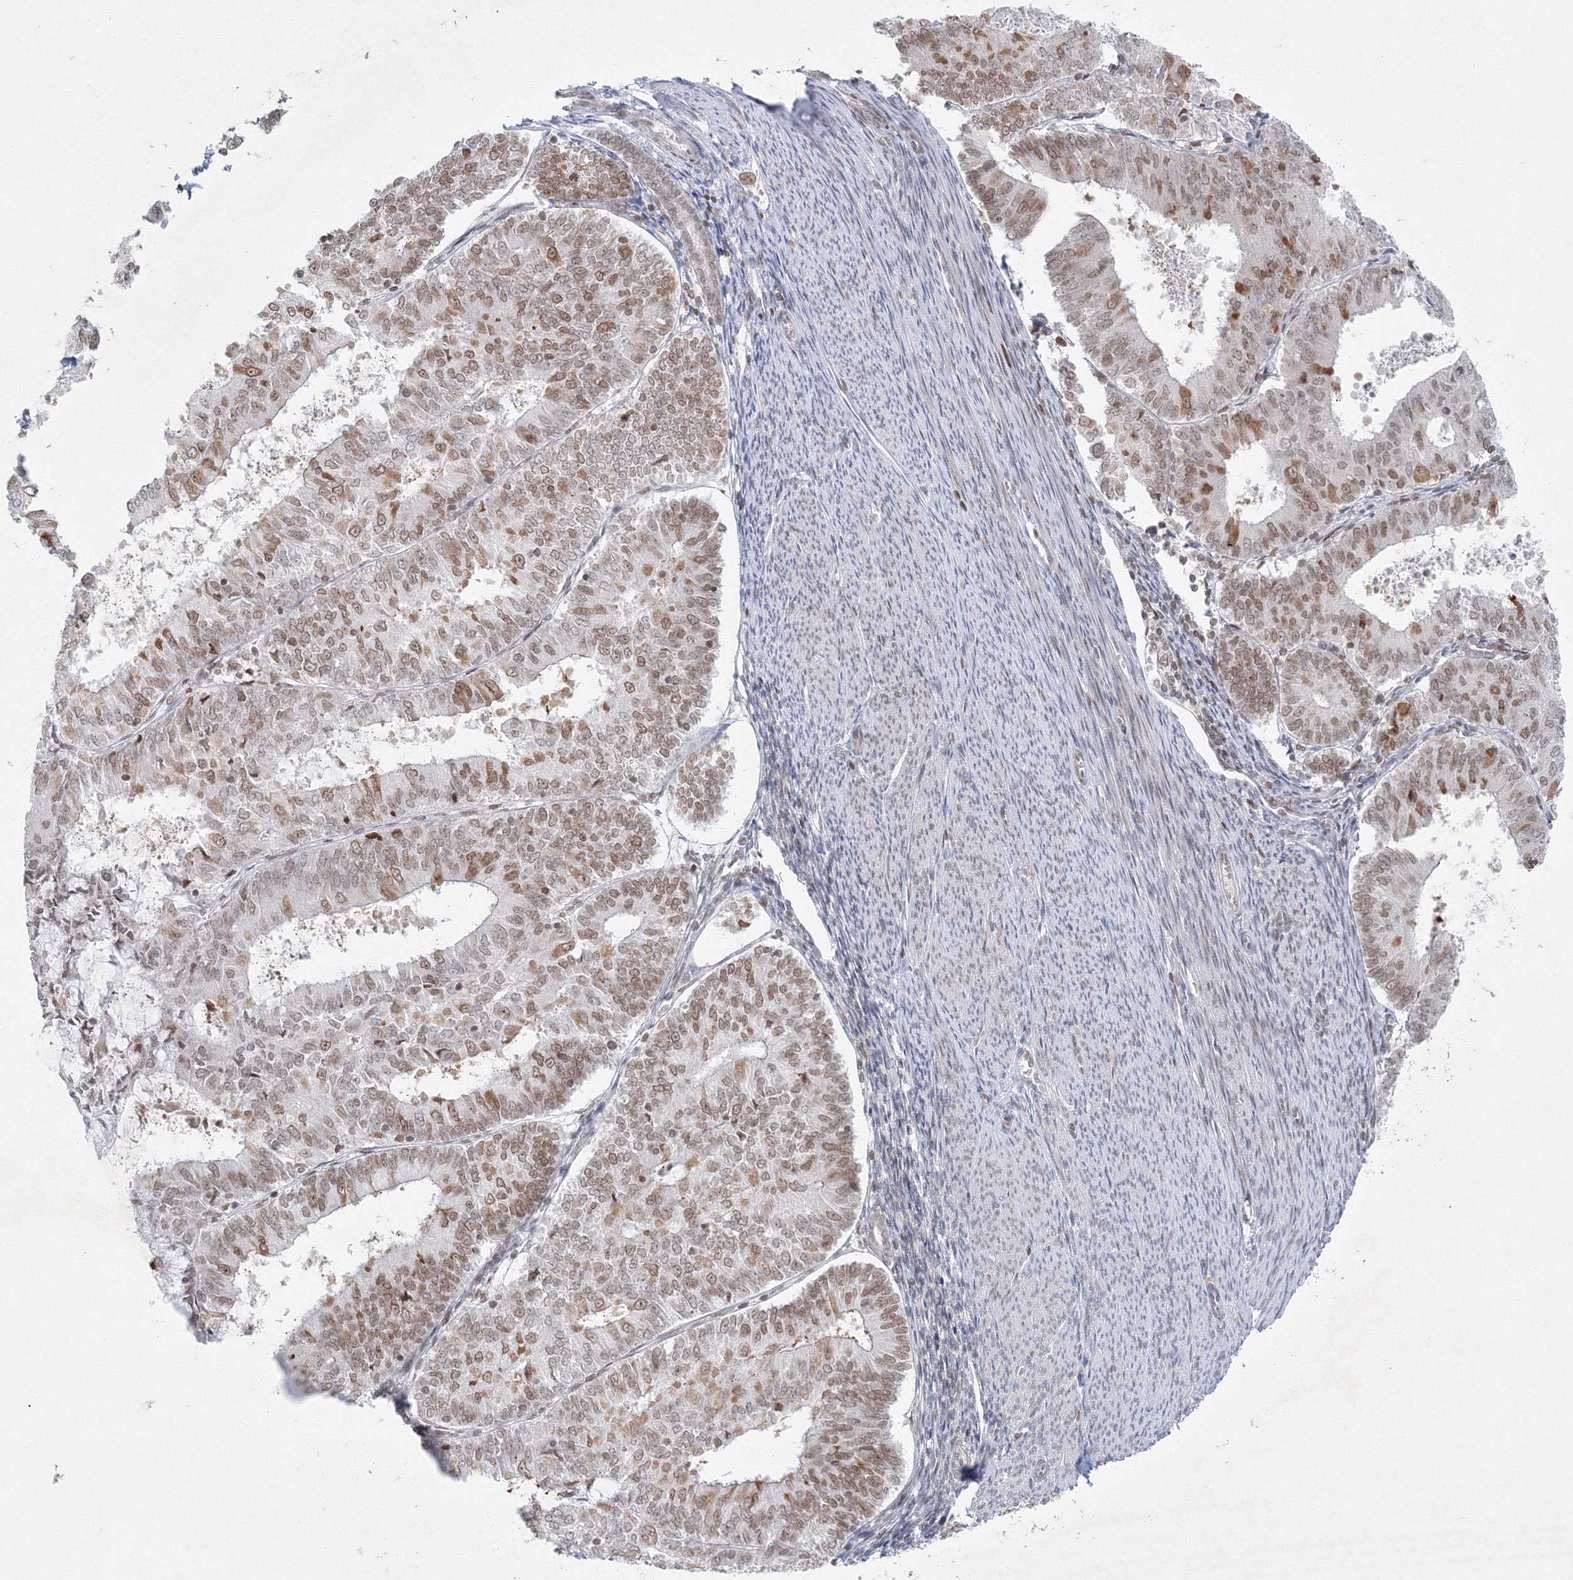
{"staining": {"intensity": "weak", "quantity": "25%-75%", "location": "nuclear"}, "tissue": "endometrial cancer", "cell_type": "Tumor cells", "image_type": "cancer", "snomed": [{"axis": "morphology", "description": "Adenocarcinoma, NOS"}, {"axis": "topography", "description": "Endometrium"}], "caption": "Immunohistochemistry staining of endometrial adenocarcinoma, which displays low levels of weak nuclear expression in about 25%-75% of tumor cells indicating weak nuclear protein expression. The staining was performed using DAB (brown) for protein detection and nuclei were counterstained in hematoxylin (blue).", "gene": "KIF4A", "patient": {"sex": "female", "age": 57}}